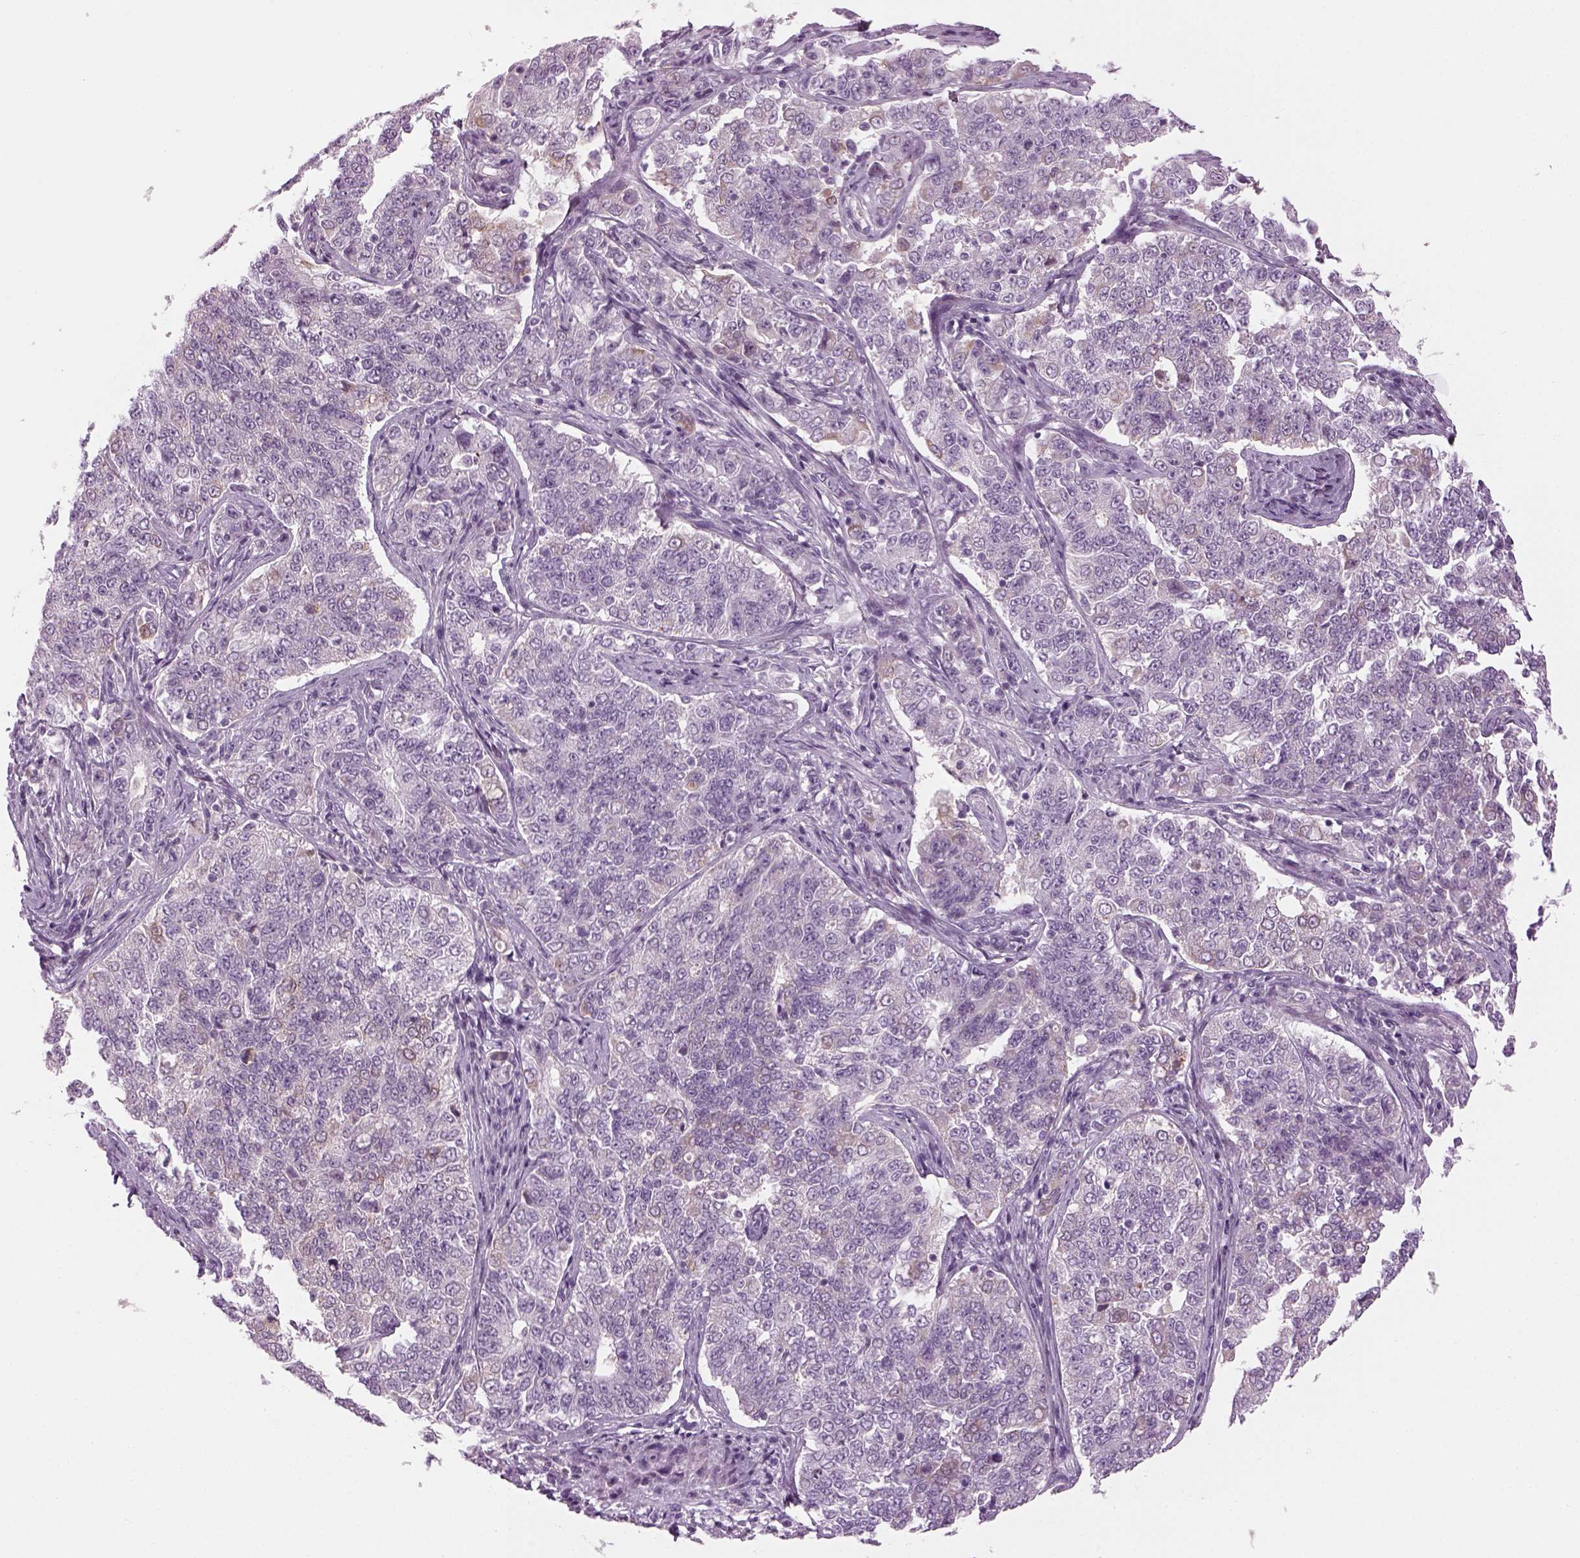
{"staining": {"intensity": "negative", "quantity": "none", "location": "none"}, "tissue": "endometrial cancer", "cell_type": "Tumor cells", "image_type": "cancer", "snomed": [{"axis": "morphology", "description": "Adenocarcinoma, NOS"}, {"axis": "topography", "description": "Endometrium"}], "caption": "This image is of endometrial adenocarcinoma stained with immunohistochemistry to label a protein in brown with the nuclei are counter-stained blue. There is no staining in tumor cells. (Immunohistochemistry (ihc), brightfield microscopy, high magnification).", "gene": "LRRIQ3", "patient": {"sex": "female", "age": 43}}